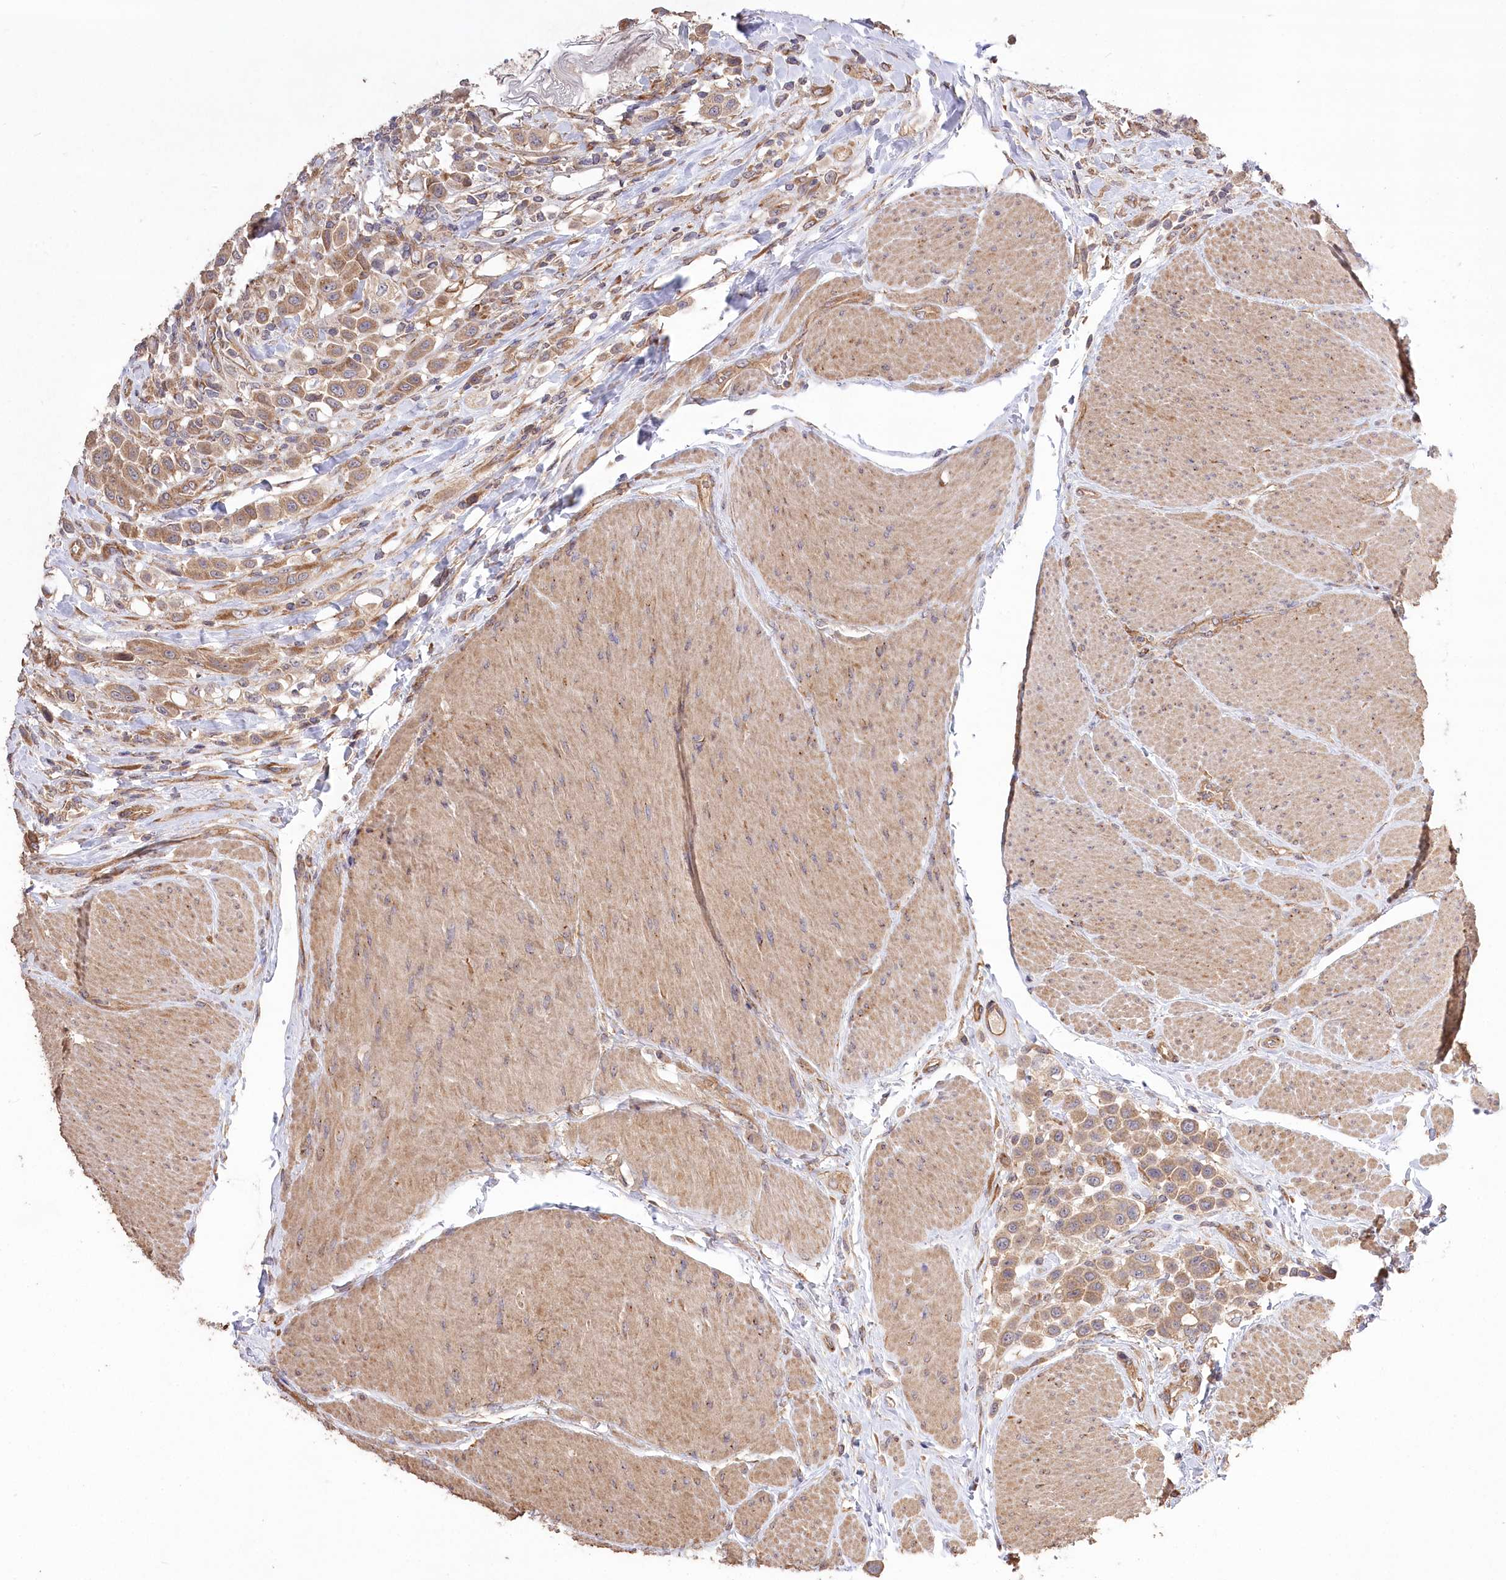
{"staining": {"intensity": "moderate", "quantity": ">75%", "location": "cytoplasmic/membranous"}, "tissue": "urothelial cancer", "cell_type": "Tumor cells", "image_type": "cancer", "snomed": [{"axis": "morphology", "description": "Urothelial carcinoma, High grade"}, {"axis": "topography", "description": "Urinary bladder"}], "caption": "An IHC photomicrograph of tumor tissue is shown. Protein staining in brown shows moderate cytoplasmic/membranous positivity in urothelial cancer within tumor cells.", "gene": "PRSS53", "patient": {"sex": "male", "age": 50}}